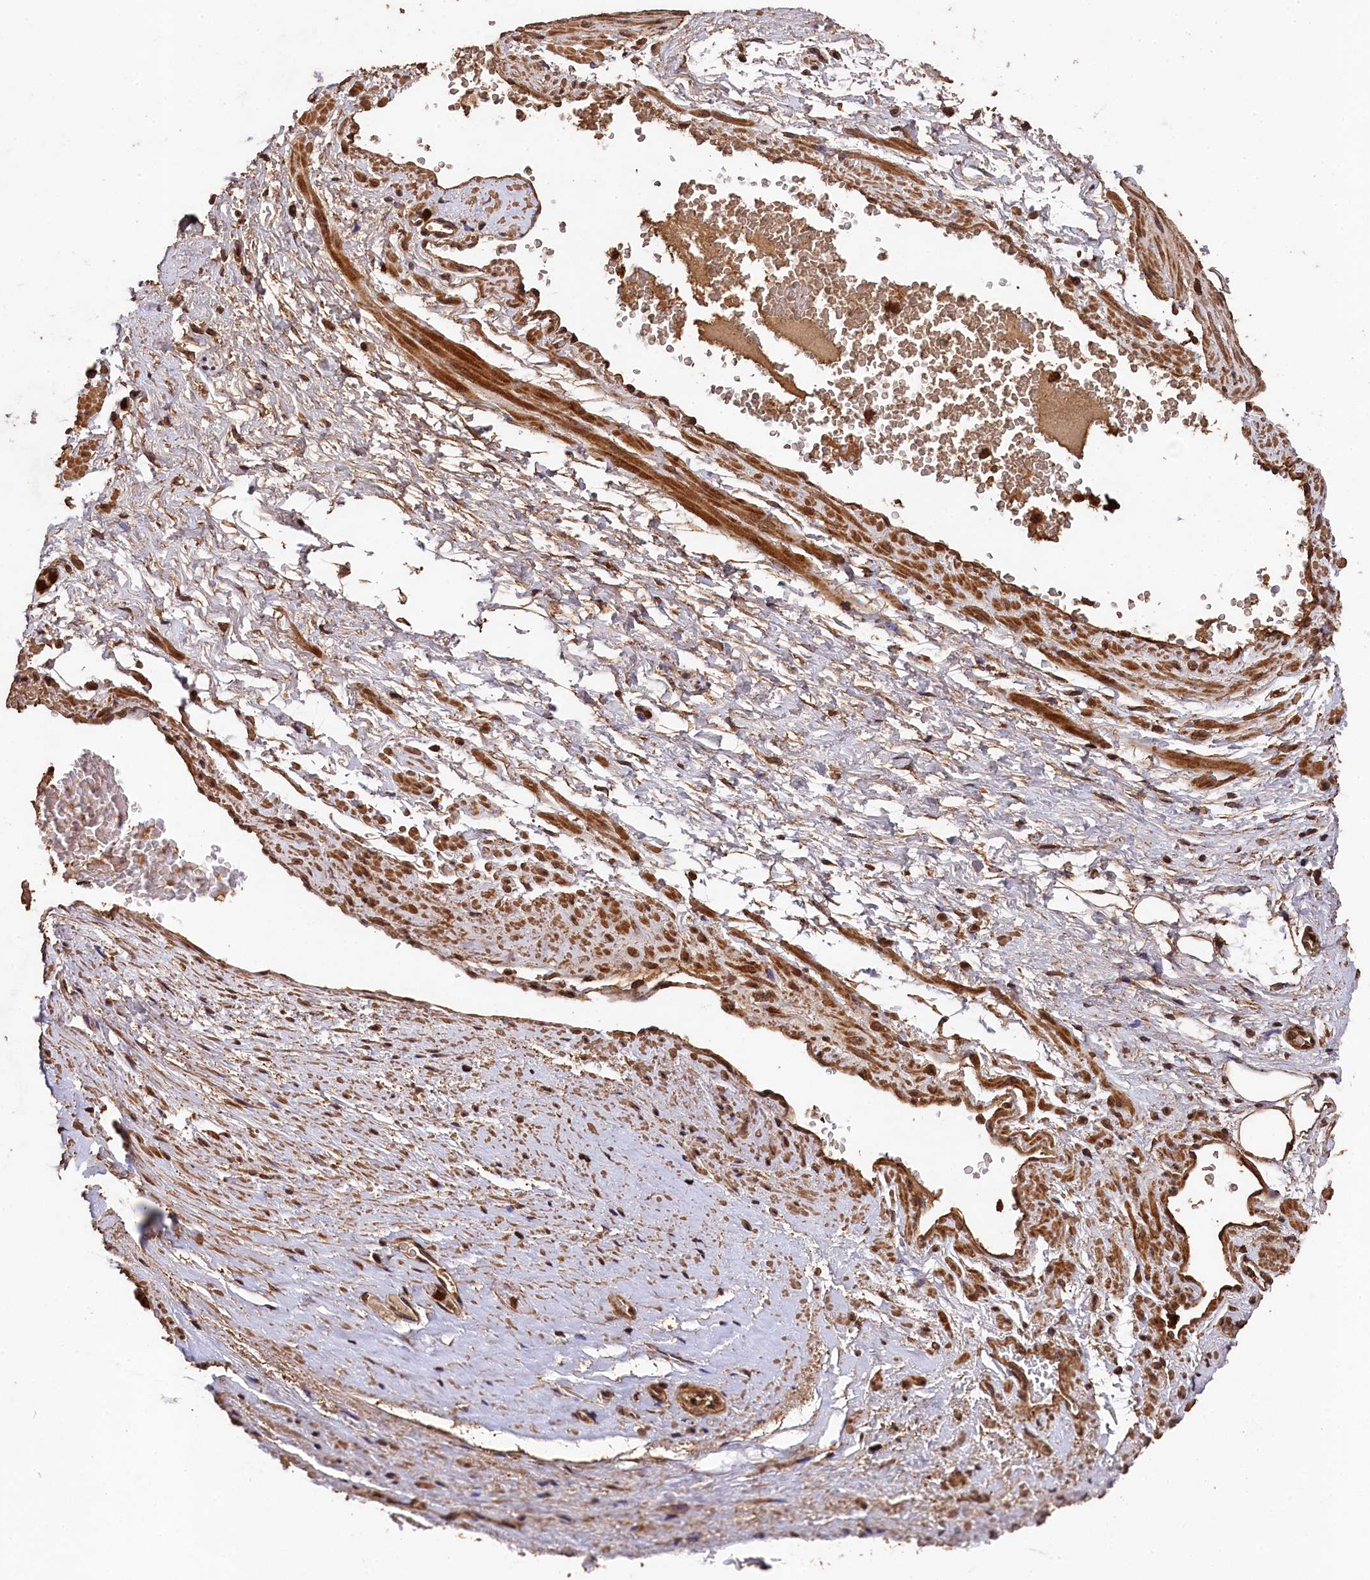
{"staining": {"intensity": "moderate", "quantity": ">75%", "location": "cytoplasmic/membranous,nuclear"}, "tissue": "adipose tissue", "cell_type": "Adipocytes", "image_type": "normal", "snomed": [{"axis": "morphology", "description": "Normal tissue, NOS"}, {"axis": "morphology", "description": "Adenocarcinoma, Low grade"}, {"axis": "topography", "description": "Prostate"}, {"axis": "topography", "description": "Peripheral nerve tissue"}], "caption": "Immunohistochemical staining of normal adipose tissue reveals moderate cytoplasmic/membranous,nuclear protein positivity in about >75% of adipocytes. (Brightfield microscopy of DAB IHC at high magnification).", "gene": "CEP57L1", "patient": {"sex": "male", "age": 63}}